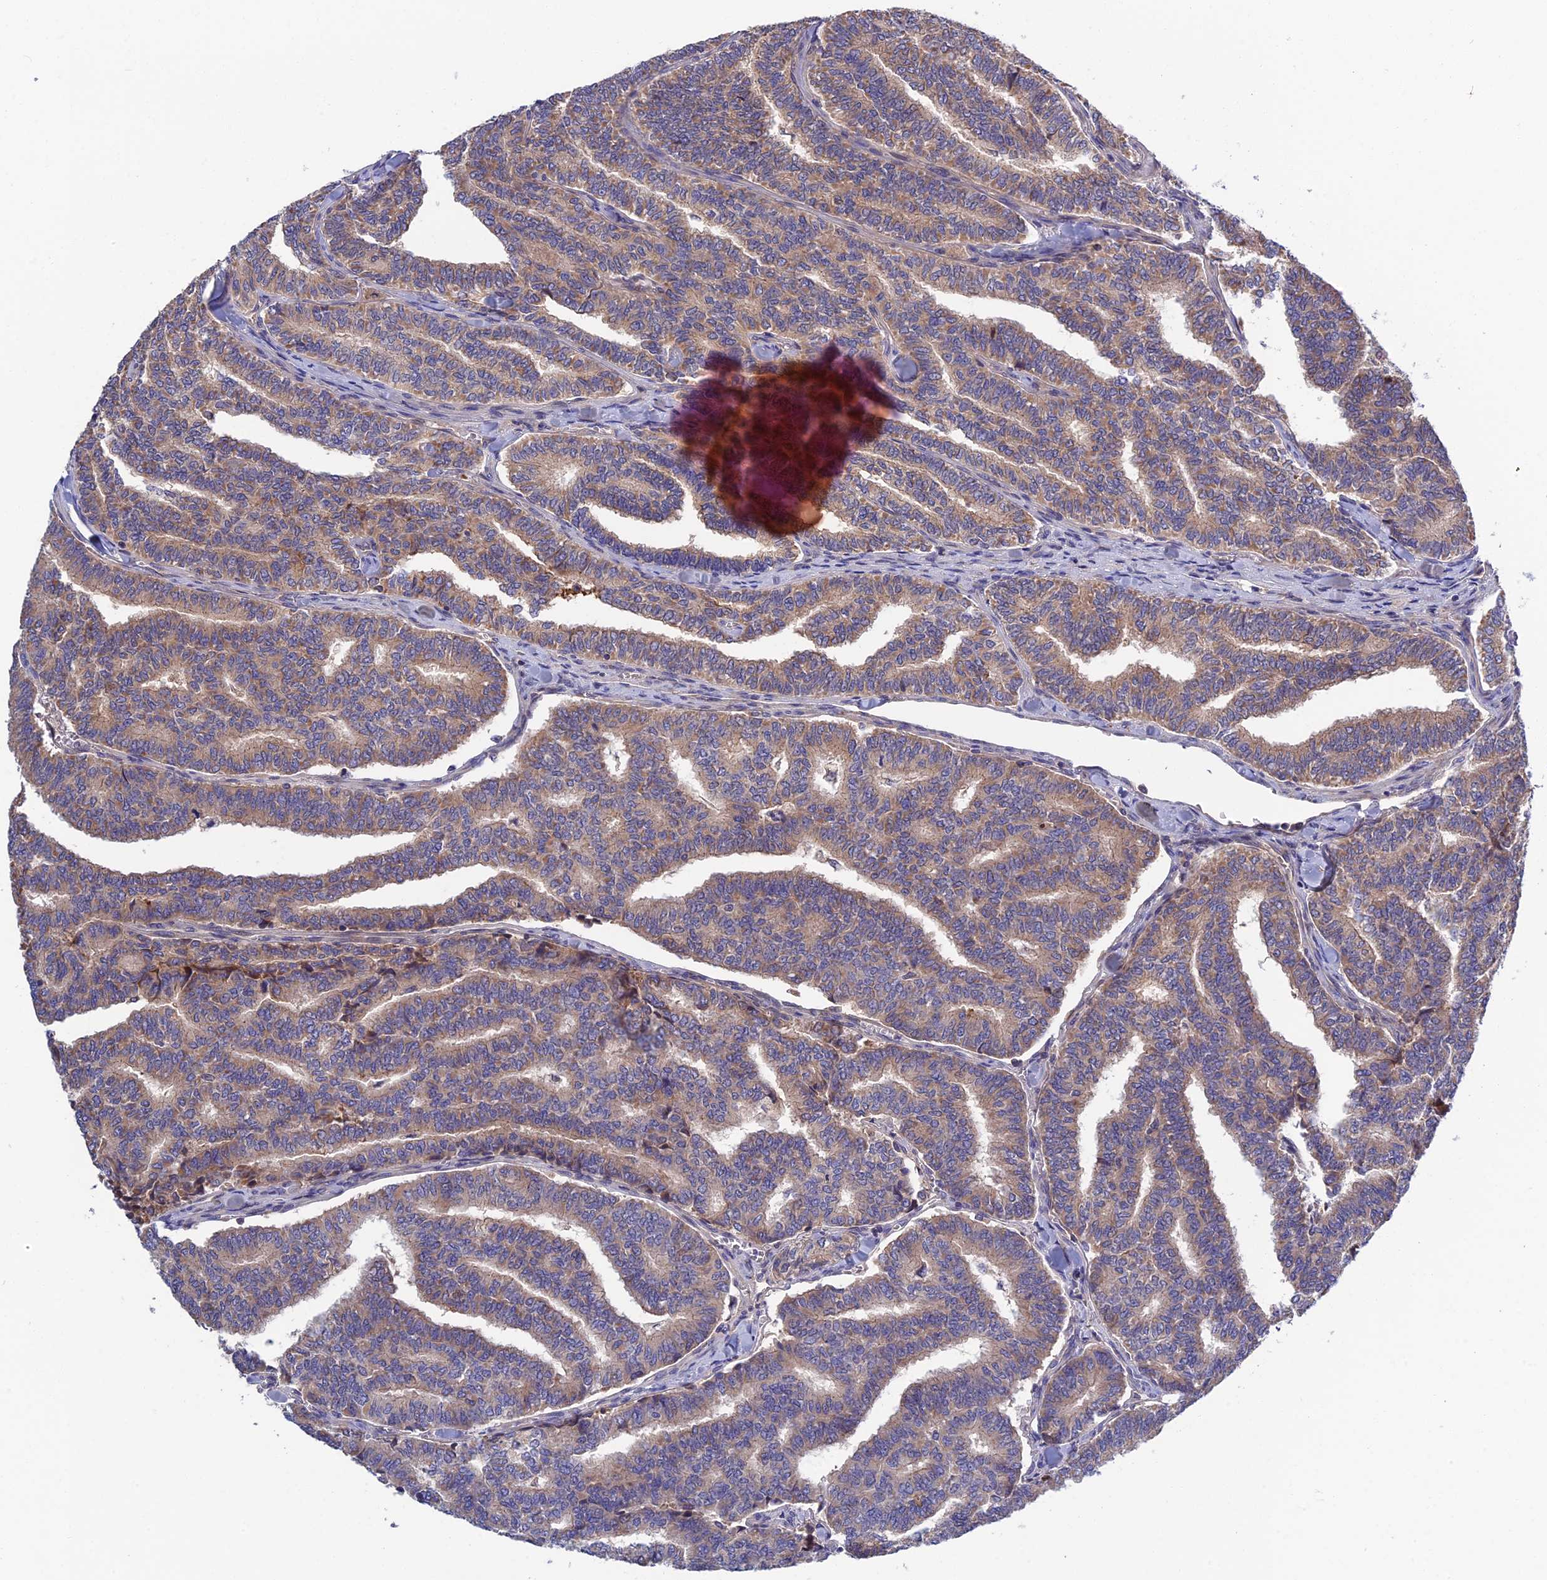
{"staining": {"intensity": "weak", "quantity": ">75%", "location": "cytoplasmic/membranous"}, "tissue": "thyroid cancer", "cell_type": "Tumor cells", "image_type": "cancer", "snomed": [{"axis": "morphology", "description": "Papillary adenocarcinoma, NOS"}, {"axis": "topography", "description": "Thyroid gland"}], "caption": "Weak cytoplasmic/membranous protein expression is present in approximately >75% of tumor cells in thyroid cancer.", "gene": "CRACD", "patient": {"sex": "female", "age": 35}}